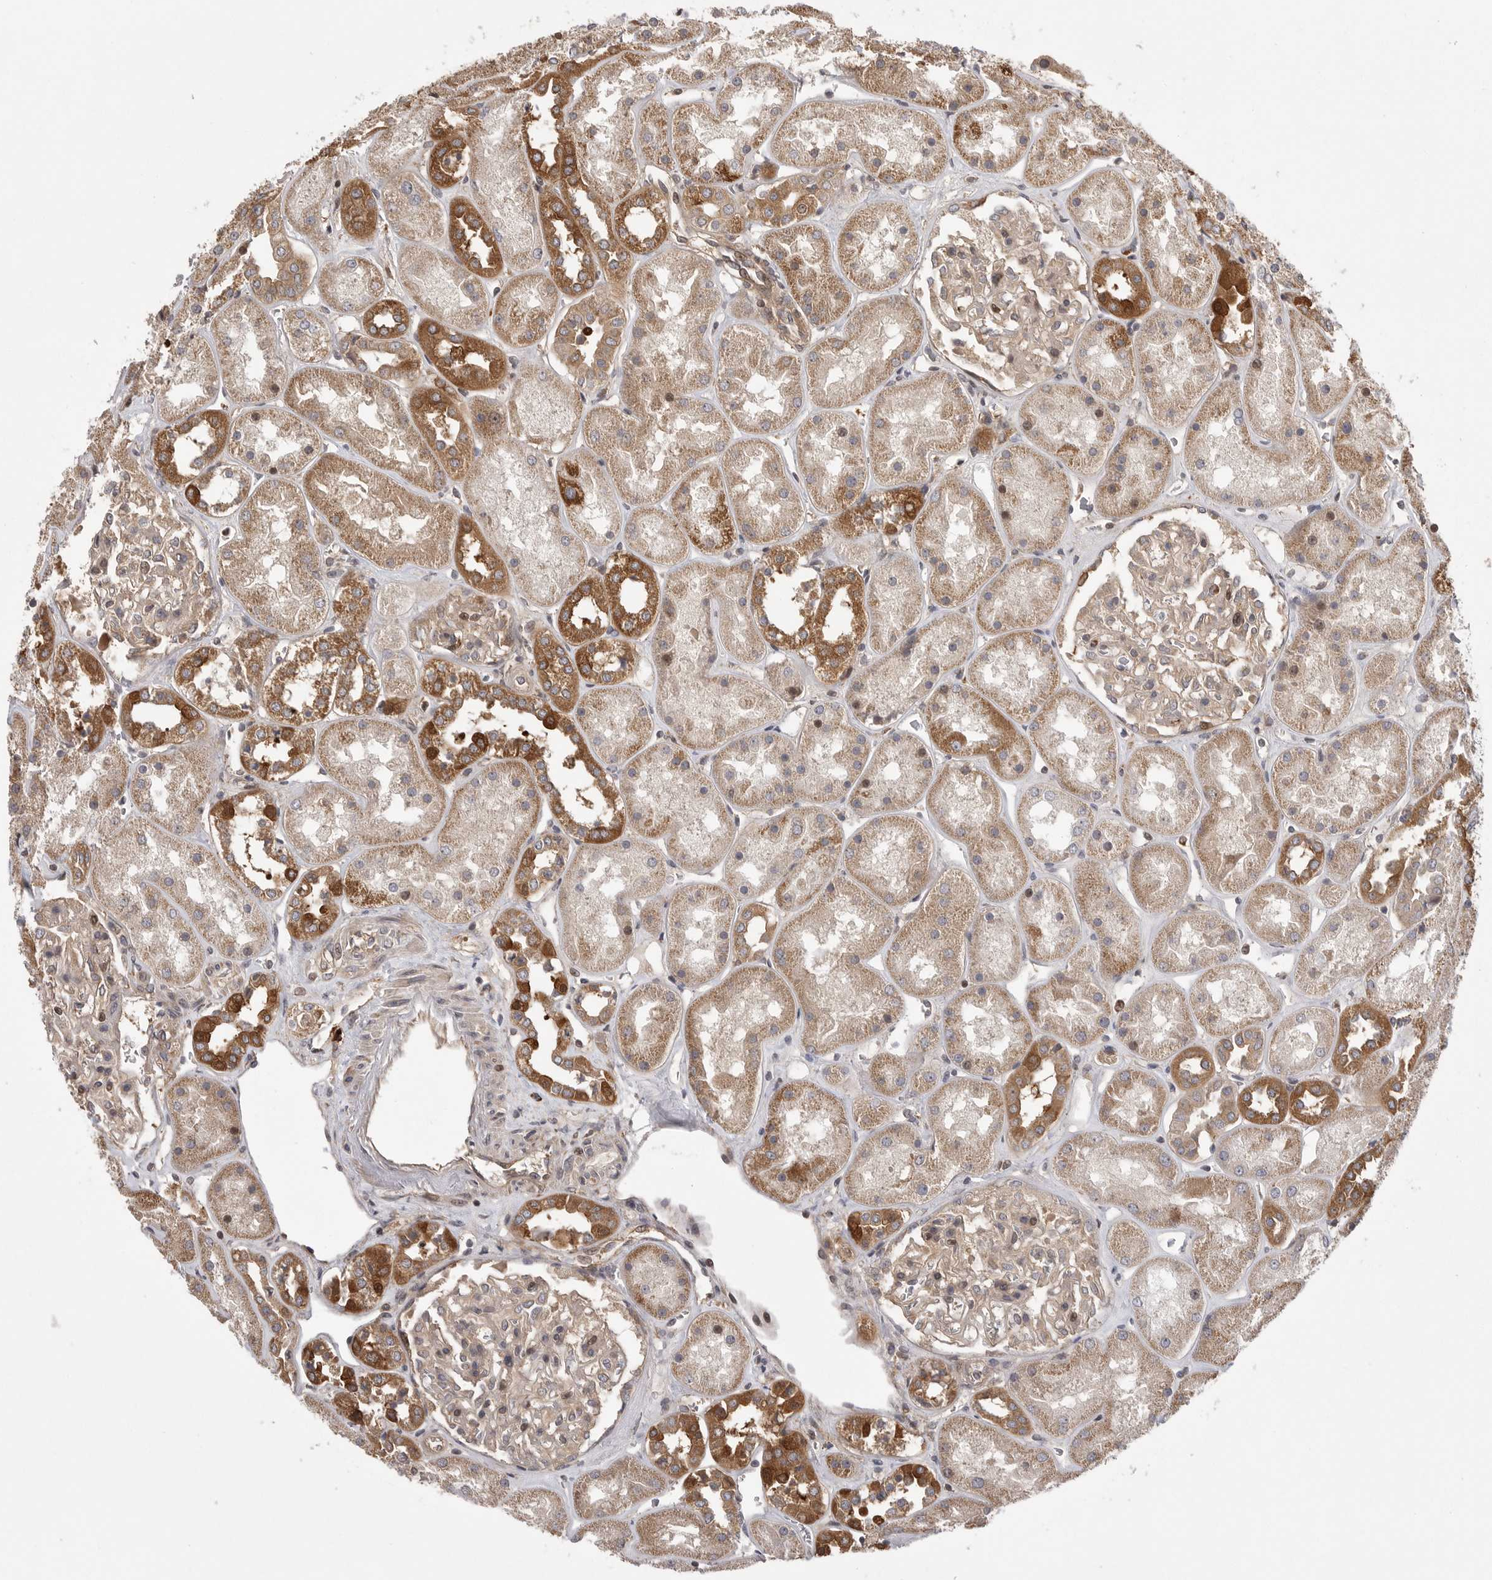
{"staining": {"intensity": "moderate", "quantity": "<25%", "location": "nuclear"}, "tissue": "kidney", "cell_type": "Cells in glomeruli", "image_type": "normal", "snomed": [{"axis": "morphology", "description": "Normal tissue, NOS"}, {"axis": "topography", "description": "Kidney"}], "caption": "Protein staining by immunohistochemistry (IHC) exhibits moderate nuclear expression in approximately <25% of cells in glomeruli in normal kidney.", "gene": "OXR1", "patient": {"sex": "male", "age": 70}}